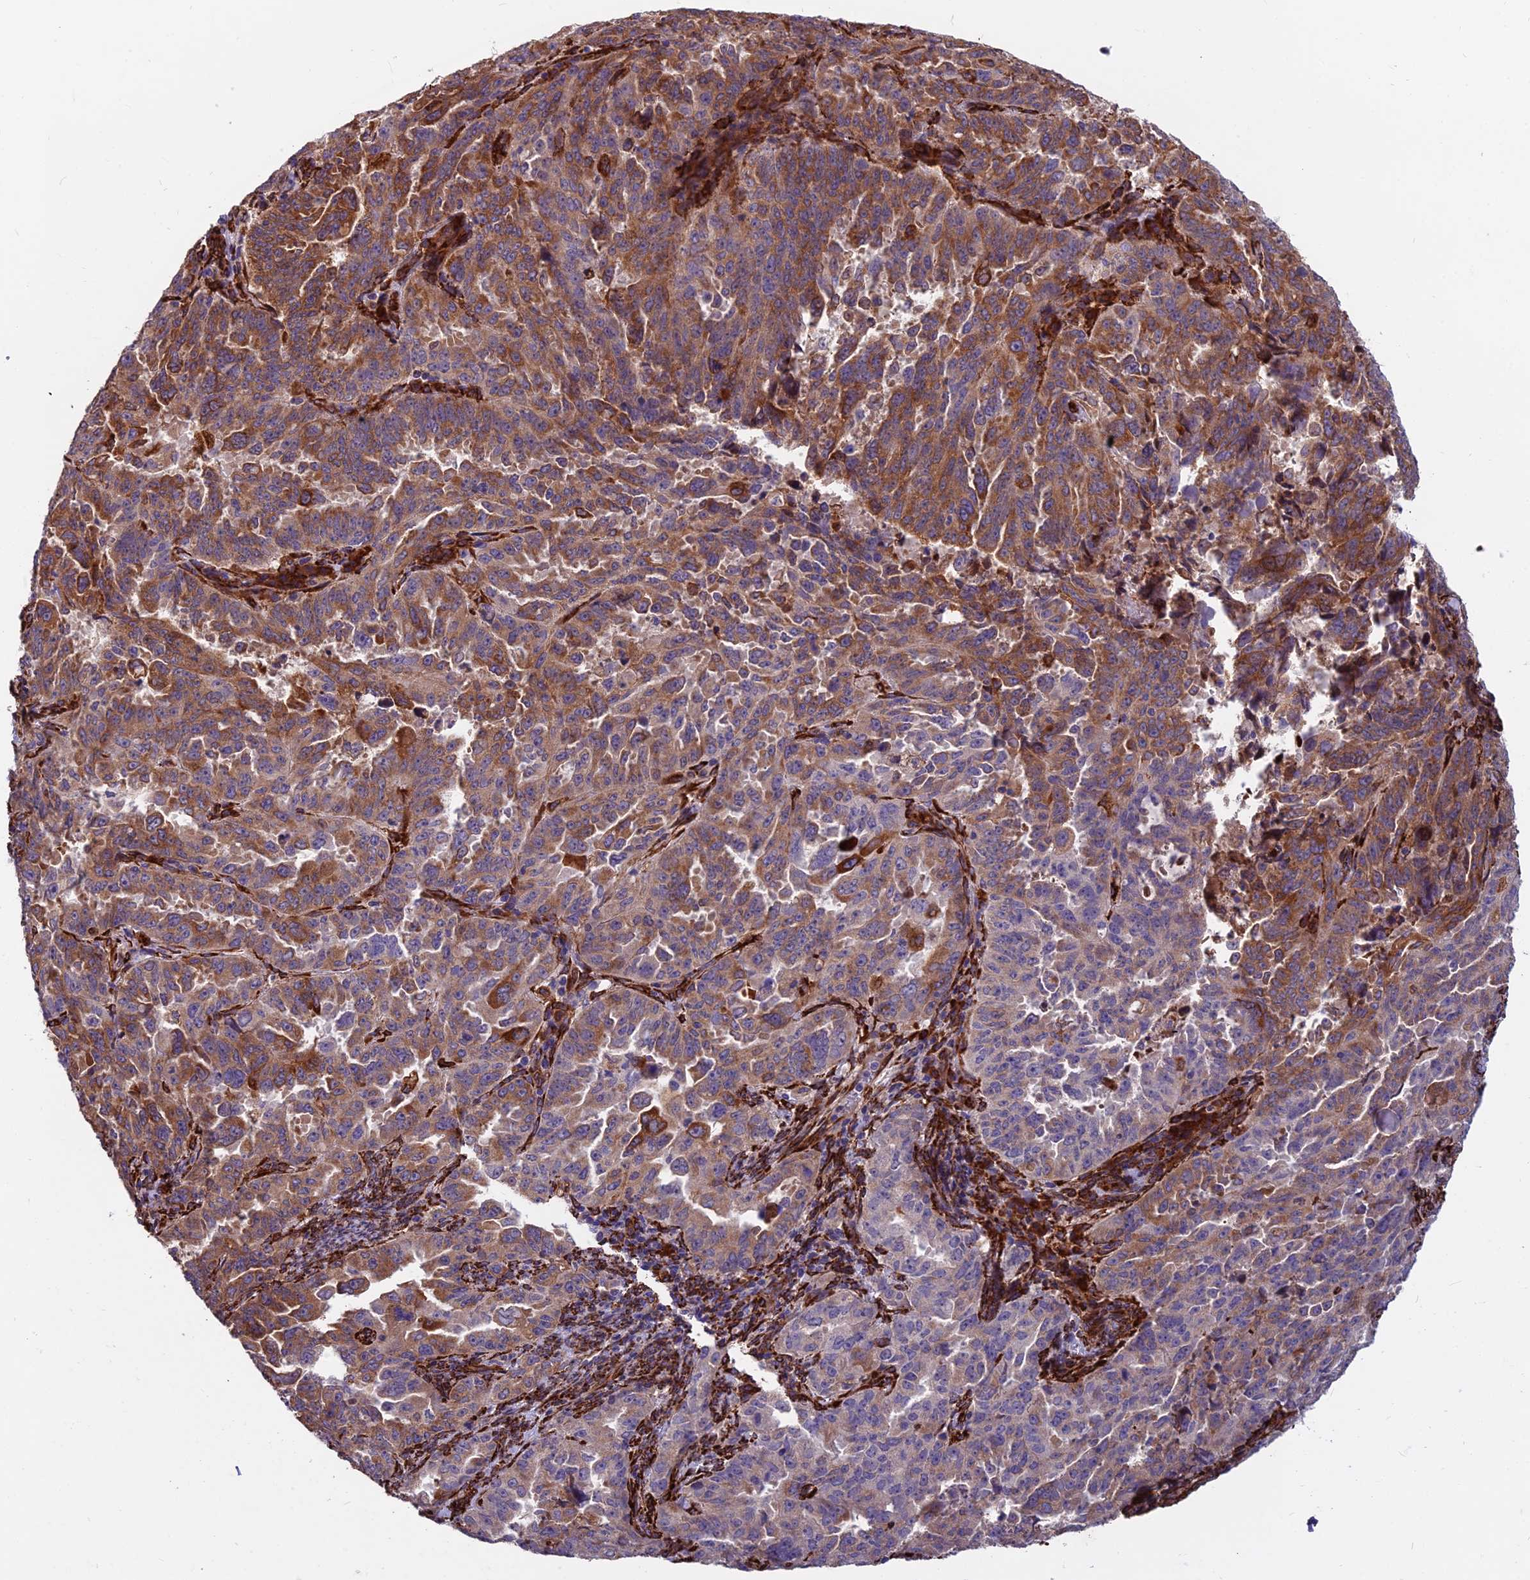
{"staining": {"intensity": "strong", "quantity": "25%-75%", "location": "cytoplasmic/membranous"}, "tissue": "endometrial cancer", "cell_type": "Tumor cells", "image_type": "cancer", "snomed": [{"axis": "morphology", "description": "Adenocarcinoma, NOS"}, {"axis": "topography", "description": "Endometrium"}], "caption": "The image demonstrates immunohistochemical staining of endometrial cancer. There is strong cytoplasmic/membranous staining is seen in about 25%-75% of tumor cells.", "gene": "NDUFAF7", "patient": {"sex": "female", "age": 65}}